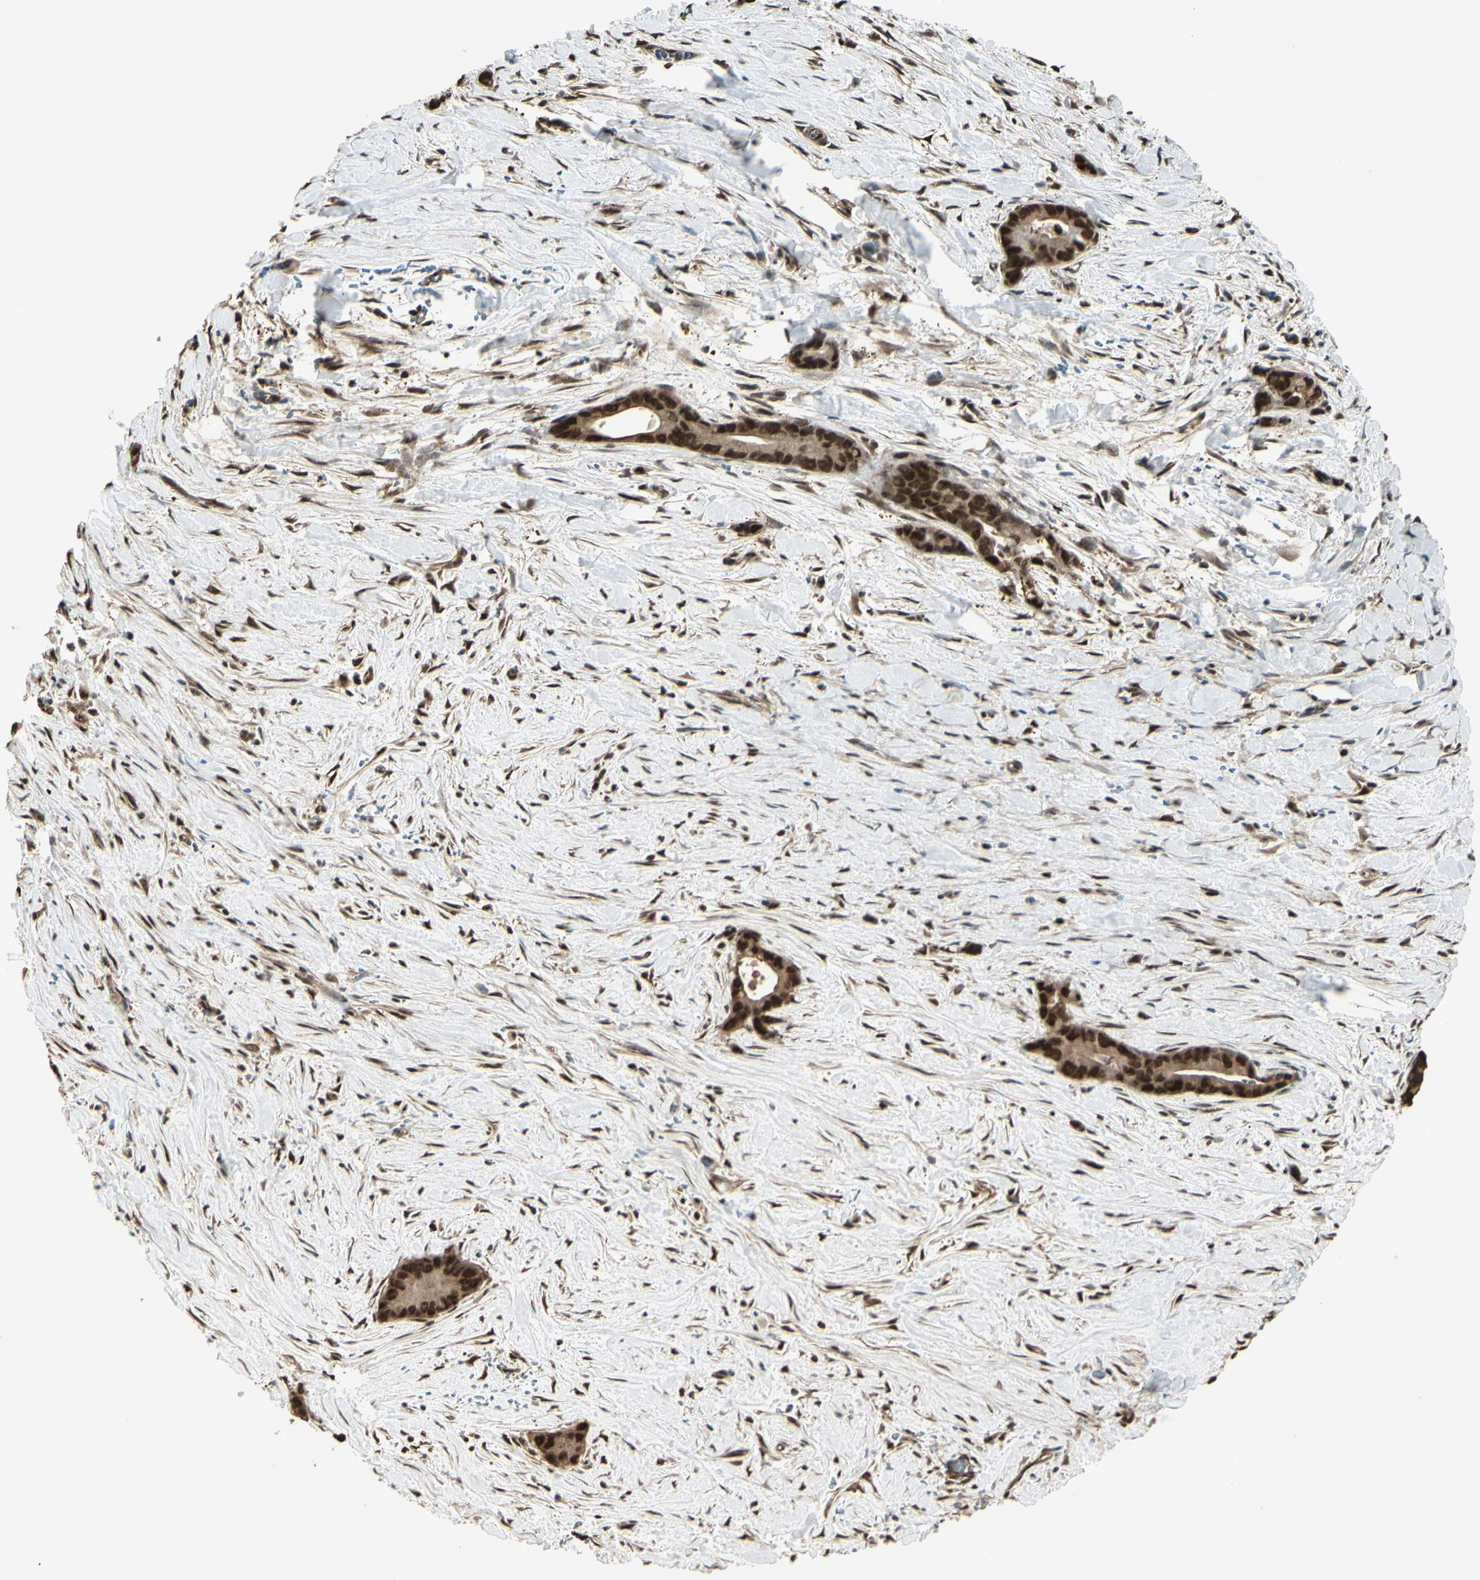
{"staining": {"intensity": "strong", "quantity": ">75%", "location": "cytoplasmic/membranous,nuclear"}, "tissue": "liver cancer", "cell_type": "Tumor cells", "image_type": "cancer", "snomed": [{"axis": "morphology", "description": "Cholangiocarcinoma"}, {"axis": "topography", "description": "Liver"}], "caption": "High-power microscopy captured an immunohistochemistry (IHC) histopathology image of cholangiocarcinoma (liver), revealing strong cytoplasmic/membranous and nuclear staining in approximately >75% of tumor cells. (DAB (3,3'-diaminobenzidine) IHC with brightfield microscopy, high magnification).", "gene": "HSF1", "patient": {"sex": "female", "age": 55}}